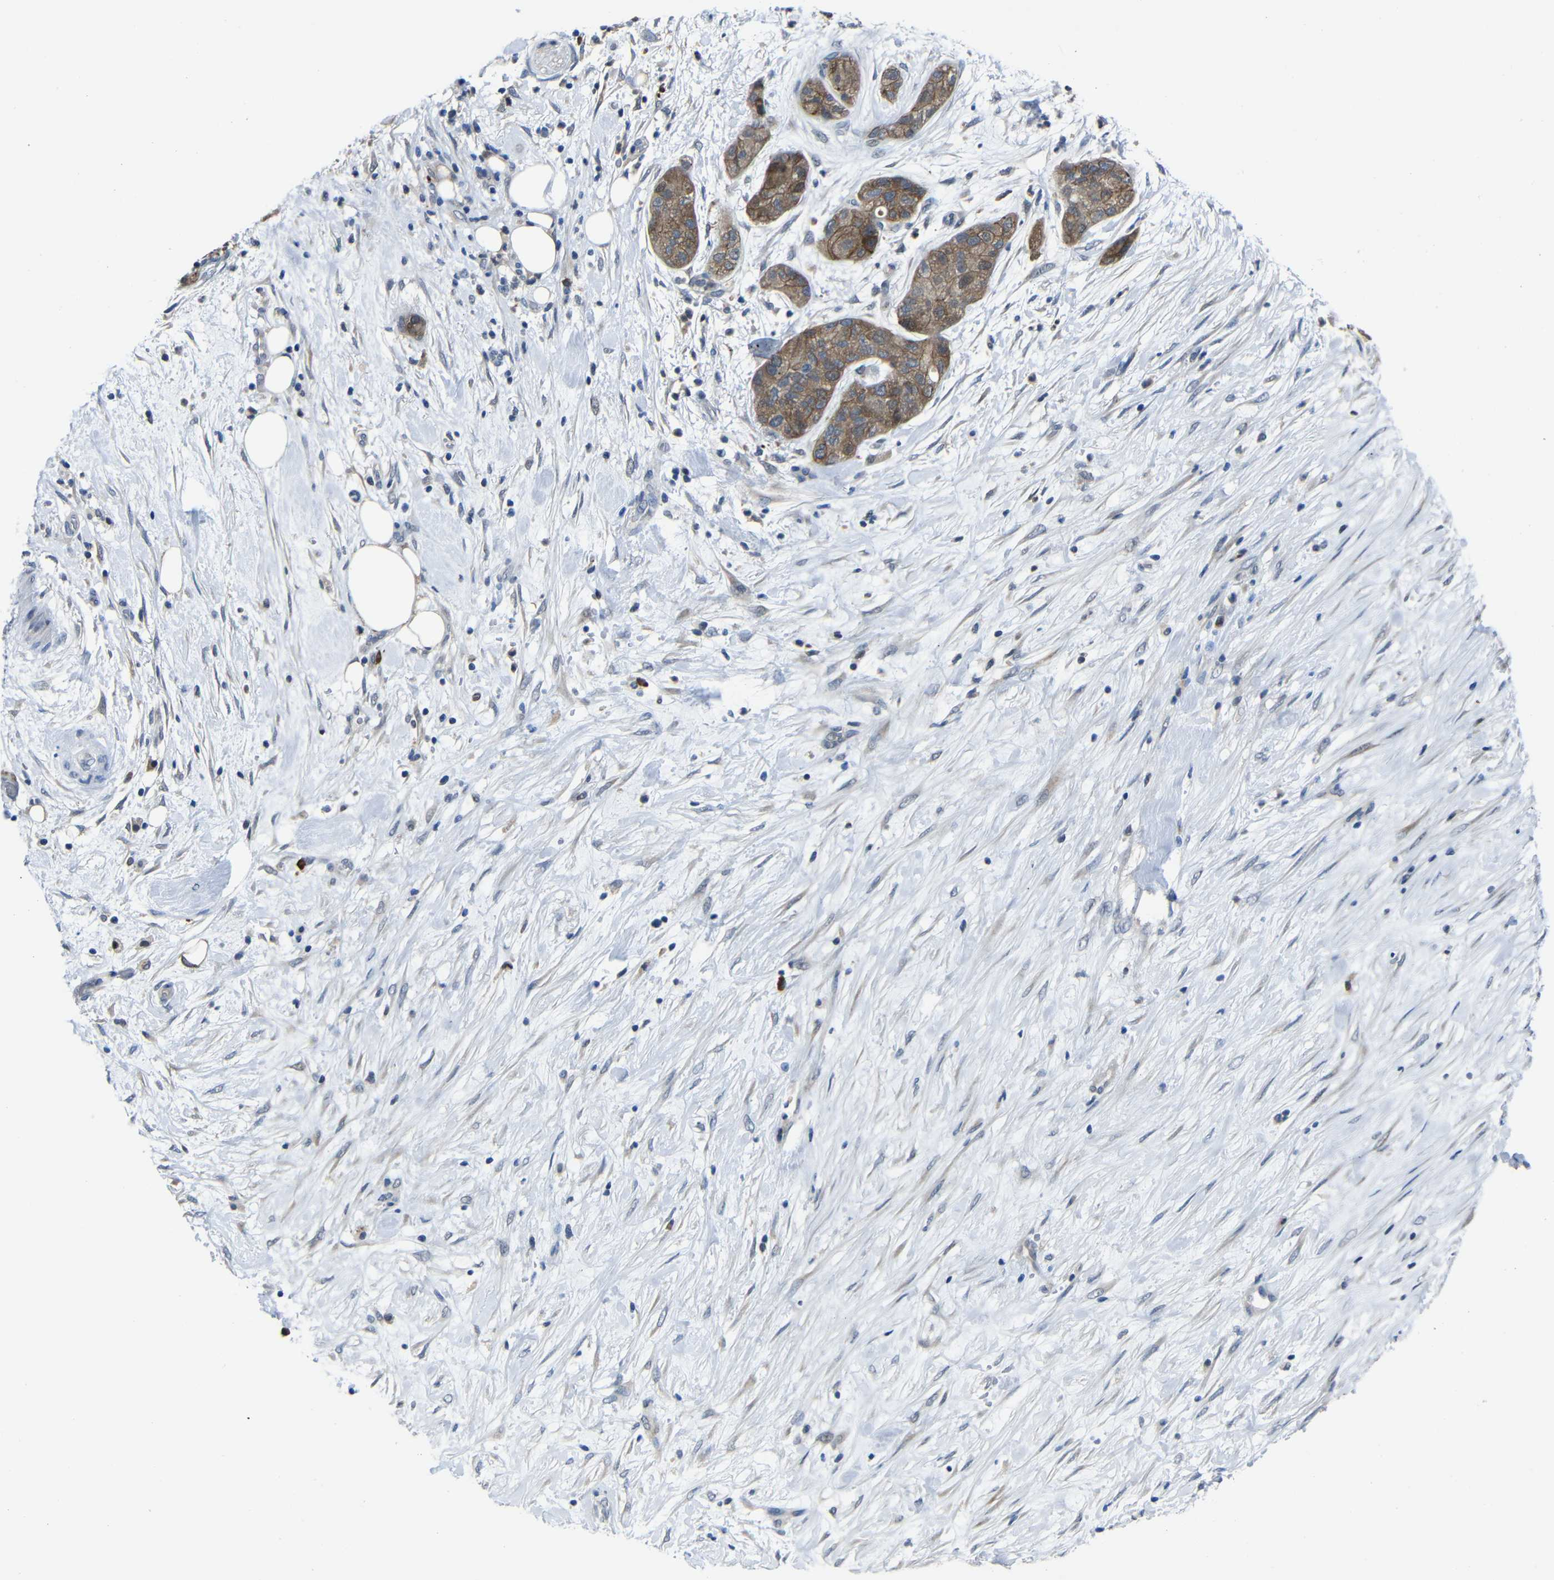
{"staining": {"intensity": "moderate", "quantity": "25%-75%", "location": "cytoplasmic/membranous"}, "tissue": "pancreatic cancer", "cell_type": "Tumor cells", "image_type": "cancer", "snomed": [{"axis": "morphology", "description": "Adenocarcinoma, NOS"}, {"axis": "topography", "description": "Pancreas"}], "caption": "Protein expression analysis of human pancreatic adenocarcinoma reveals moderate cytoplasmic/membranous staining in about 25%-75% of tumor cells. Ihc stains the protein of interest in brown and the nuclei are stained blue.", "gene": "SEMA4B", "patient": {"sex": "female", "age": 78}}